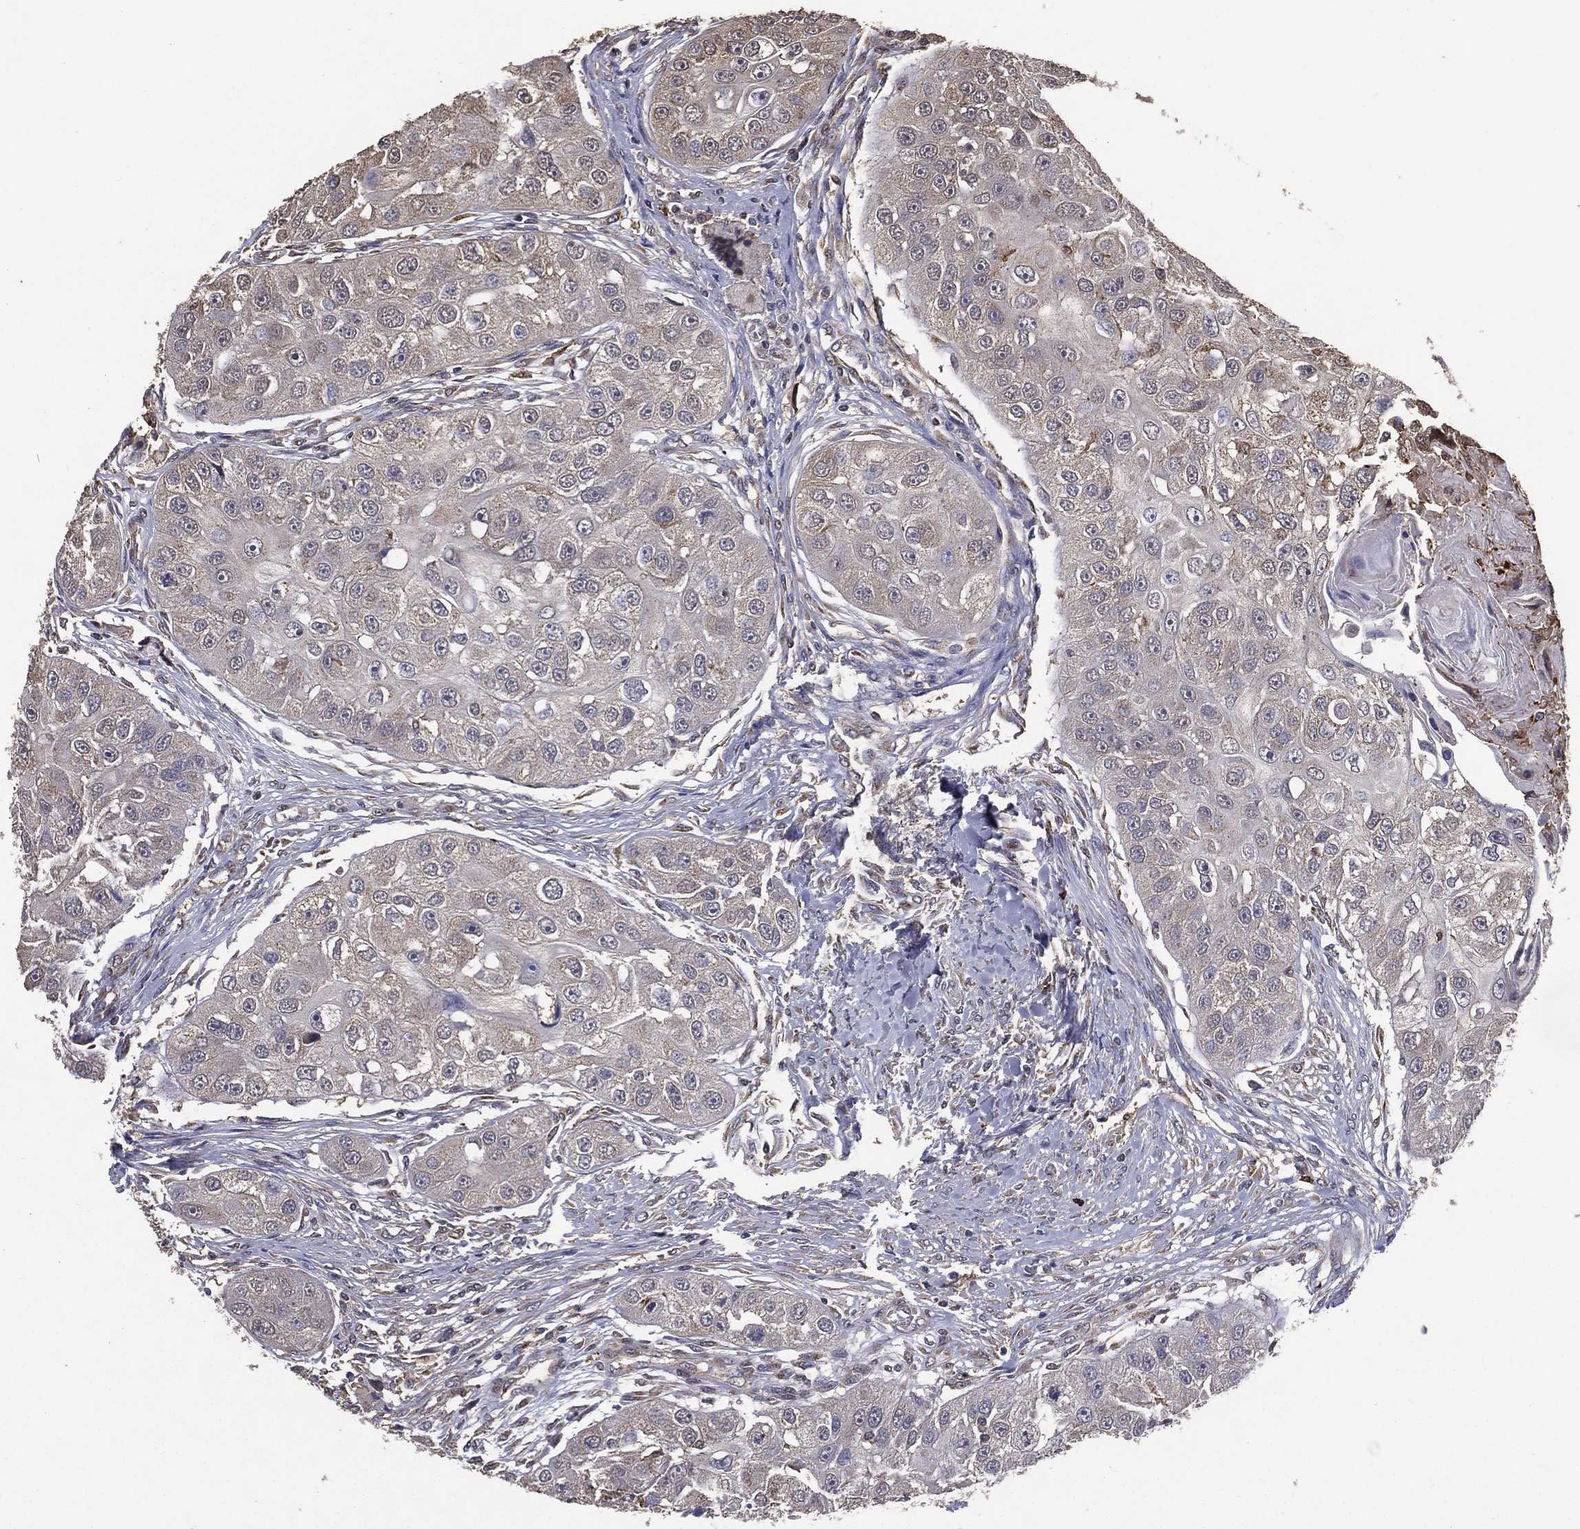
{"staining": {"intensity": "negative", "quantity": "none", "location": "none"}, "tissue": "head and neck cancer", "cell_type": "Tumor cells", "image_type": "cancer", "snomed": [{"axis": "morphology", "description": "Normal tissue, NOS"}, {"axis": "morphology", "description": "Squamous cell carcinoma, NOS"}, {"axis": "topography", "description": "Skeletal muscle"}, {"axis": "topography", "description": "Head-Neck"}], "caption": "There is no significant staining in tumor cells of head and neck squamous cell carcinoma. Nuclei are stained in blue.", "gene": "GPR183", "patient": {"sex": "male", "age": 51}}